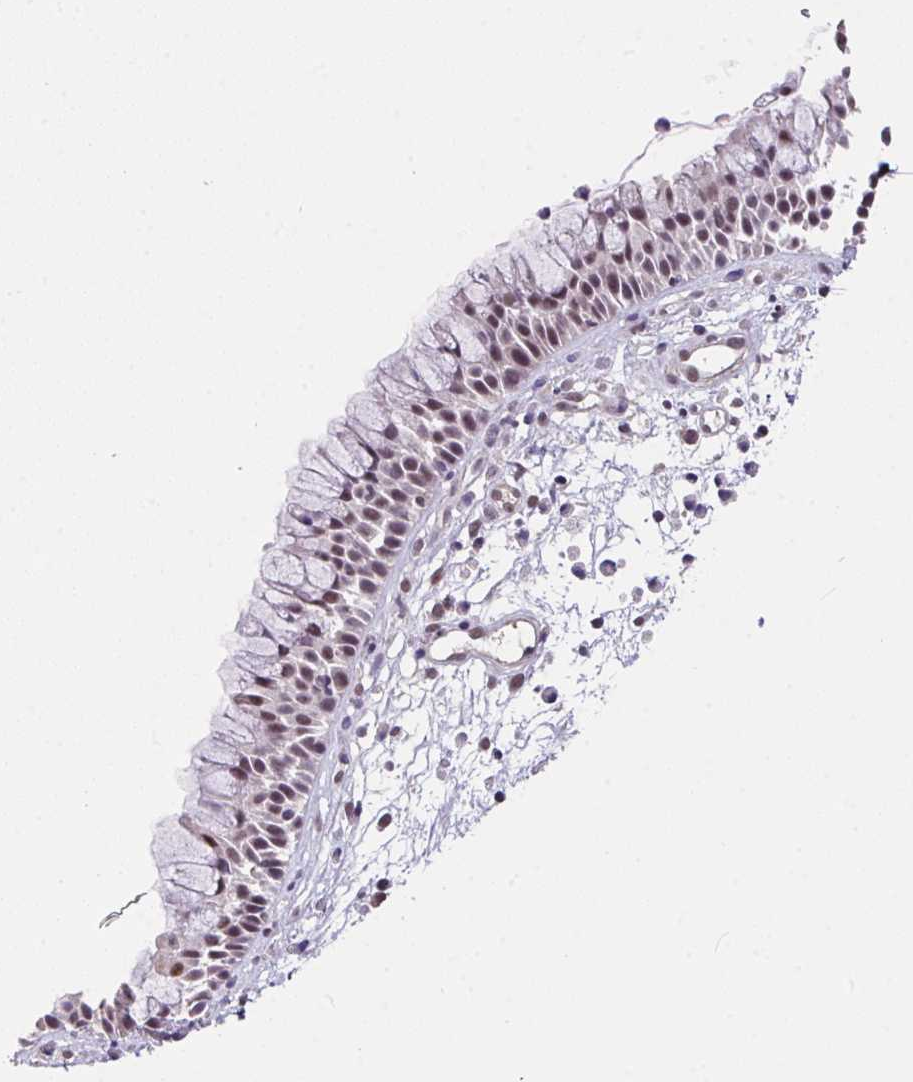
{"staining": {"intensity": "moderate", "quantity": ">75%", "location": "nuclear"}, "tissue": "nasopharynx", "cell_type": "Respiratory epithelial cells", "image_type": "normal", "snomed": [{"axis": "morphology", "description": "Normal tissue, NOS"}, {"axis": "topography", "description": "Nasopharynx"}], "caption": "Moderate nuclear positivity is identified in about >75% of respiratory epithelial cells in unremarkable nasopharynx.", "gene": "RBBP6", "patient": {"sex": "male", "age": 56}}